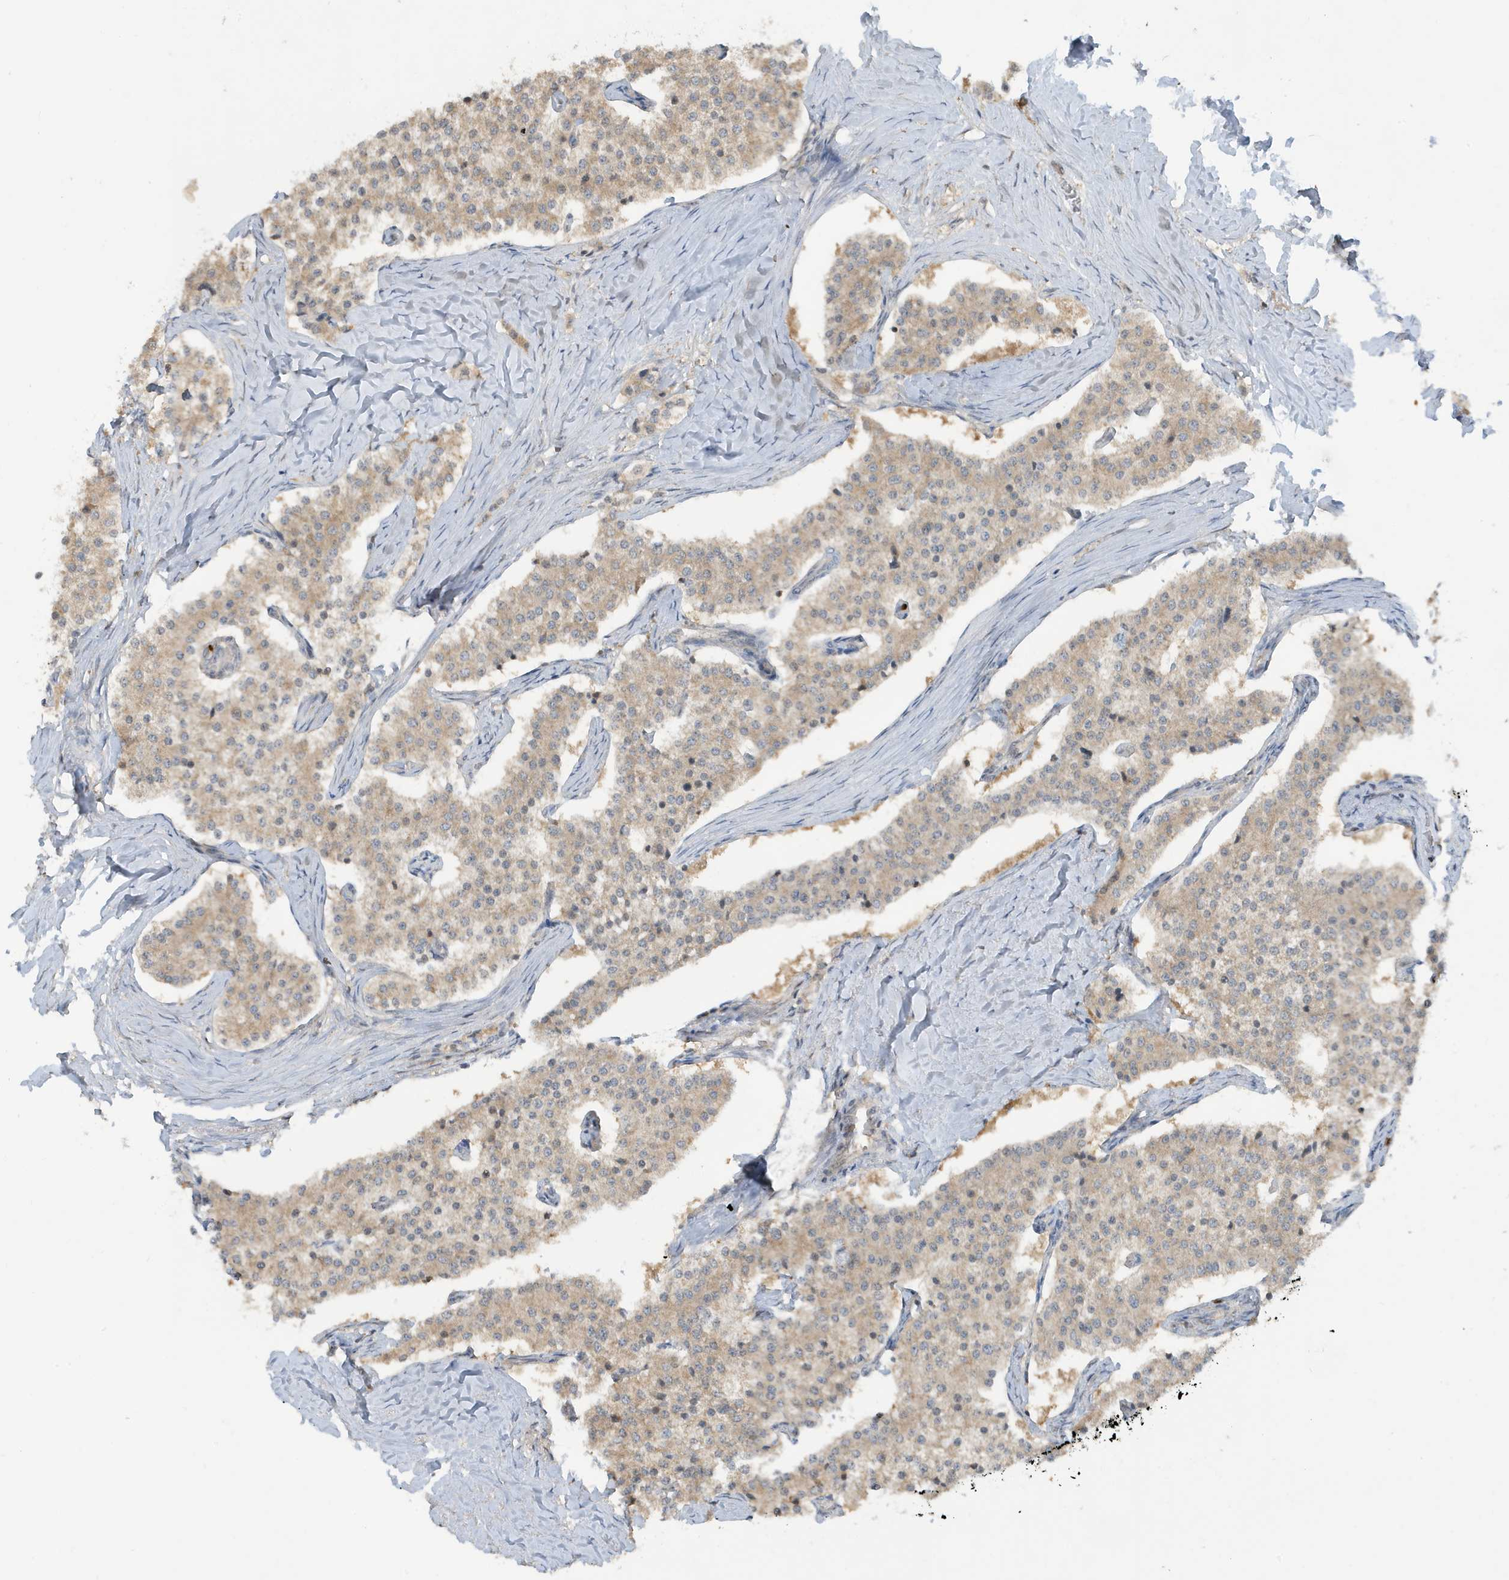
{"staining": {"intensity": "weak", "quantity": ">75%", "location": "cytoplasmic/membranous"}, "tissue": "carcinoid", "cell_type": "Tumor cells", "image_type": "cancer", "snomed": [{"axis": "morphology", "description": "Carcinoid, malignant, NOS"}, {"axis": "topography", "description": "Colon"}], "caption": "An immunohistochemistry (IHC) micrograph of tumor tissue is shown. Protein staining in brown highlights weak cytoplasmic/membranous positivity in carcinoid within tumor cells. (DAB (3,3'-diaminobenzidine) = brown stain, brightfield microscopy at high magnification).", "gene": "PRRT3", "patient": {"sex": "female", "age": 52}}